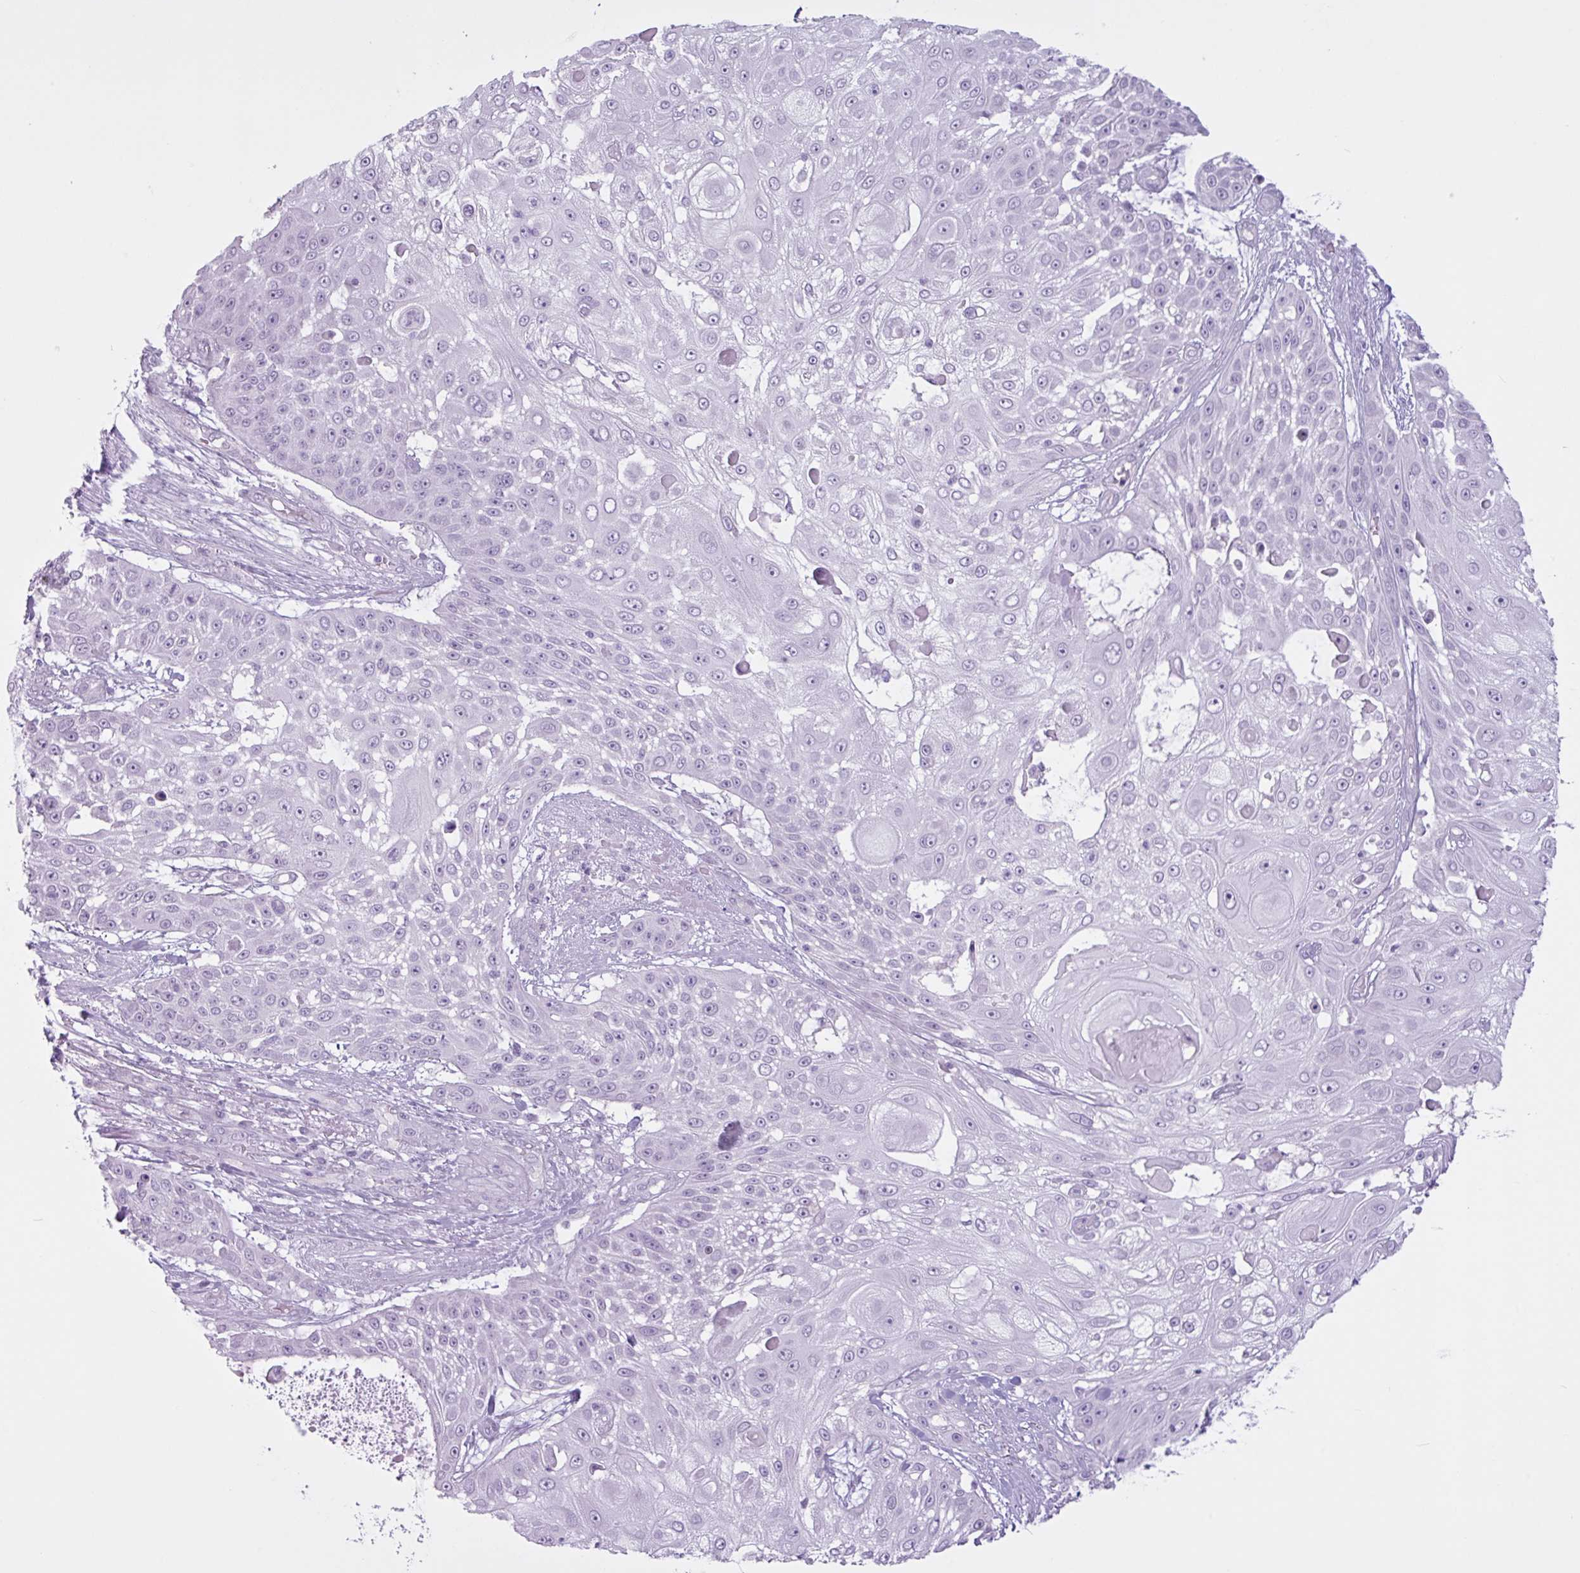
{"staining": {"intensity": "negative", "quantity": "none", "location": "none"}, "tissue": "skin cancer", "cell_type": "Tumor cells", "image_type": "cancer", "snomed": [{"axis": "morphology", "description": "Squamous cell carcinoma, NOS"}, {"axis": "topography", "description": "Skin"}], "caption": "High magnification brightfield microscopy of skin cancer (squamous cell carcinoma) stained with DAB (brown) and counterstained with hematoxylin (blue): tumor cells show no significant positivity.", "gene": "TMEM178A", "patient": {"sex": "female", "age": 86}}